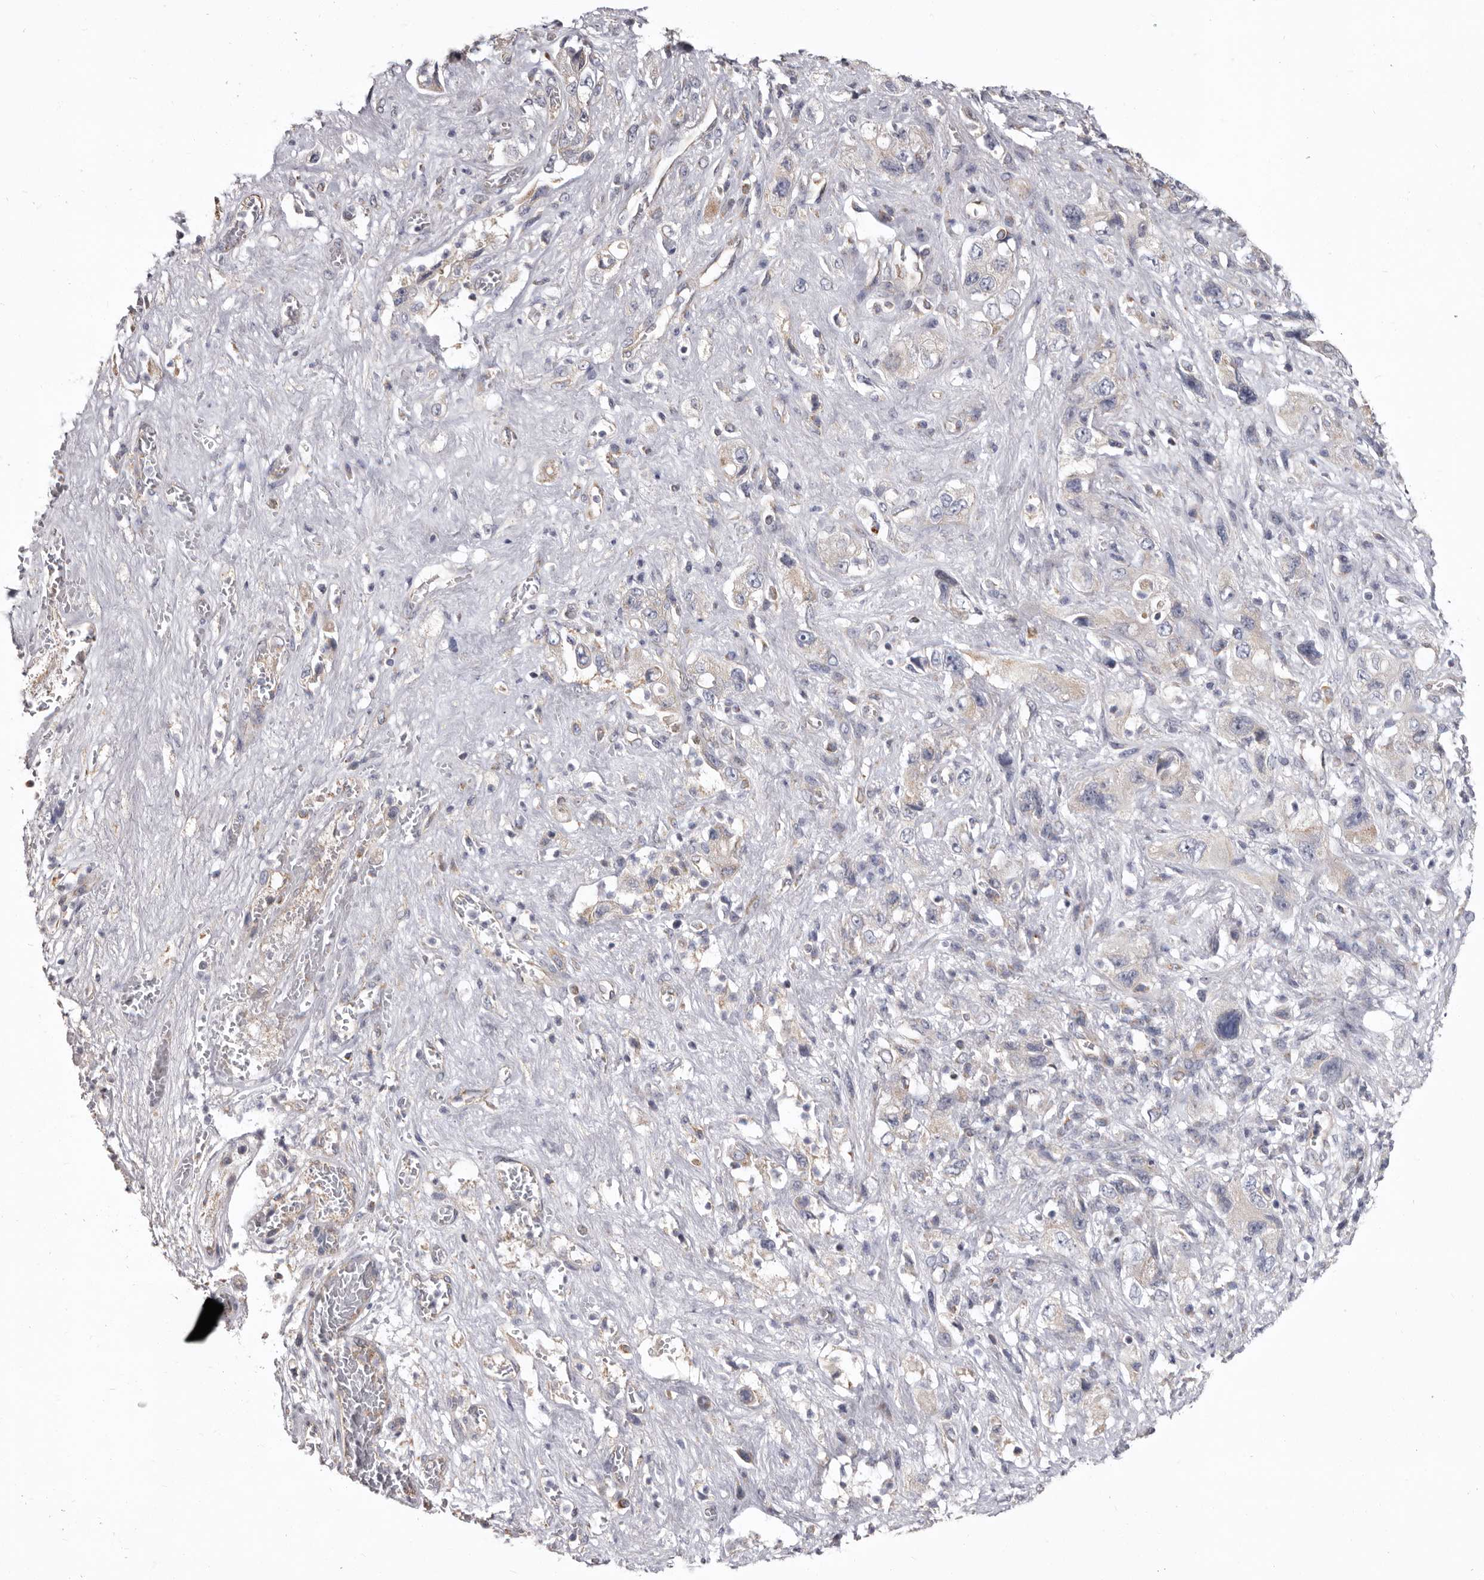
{"staining": {"intensity": "moderate", "quantity": ">75%", "location": "cytoplasmic/membranous"}, "tissue": "pancreatic cancer", "cell_type": "Tumor cells", "image_type": "cancer", "snomed": [{"axis": "morphology", "description": "Adenocarcinoma, NOS"}, {"axis": "topography", "description": "Pancreas"}], "caption": "Adenocarcinoma (pancreatic) stained with DAB (3,3'-diaminobenzidine) immunohistochemistry (IHC) demonstrates medium levels of moderate cytoplasmic/membranous expression in approximately >75% of tumor cells.", "gene": "FMO2", "patient": {"sex": "female", "age": 73}}